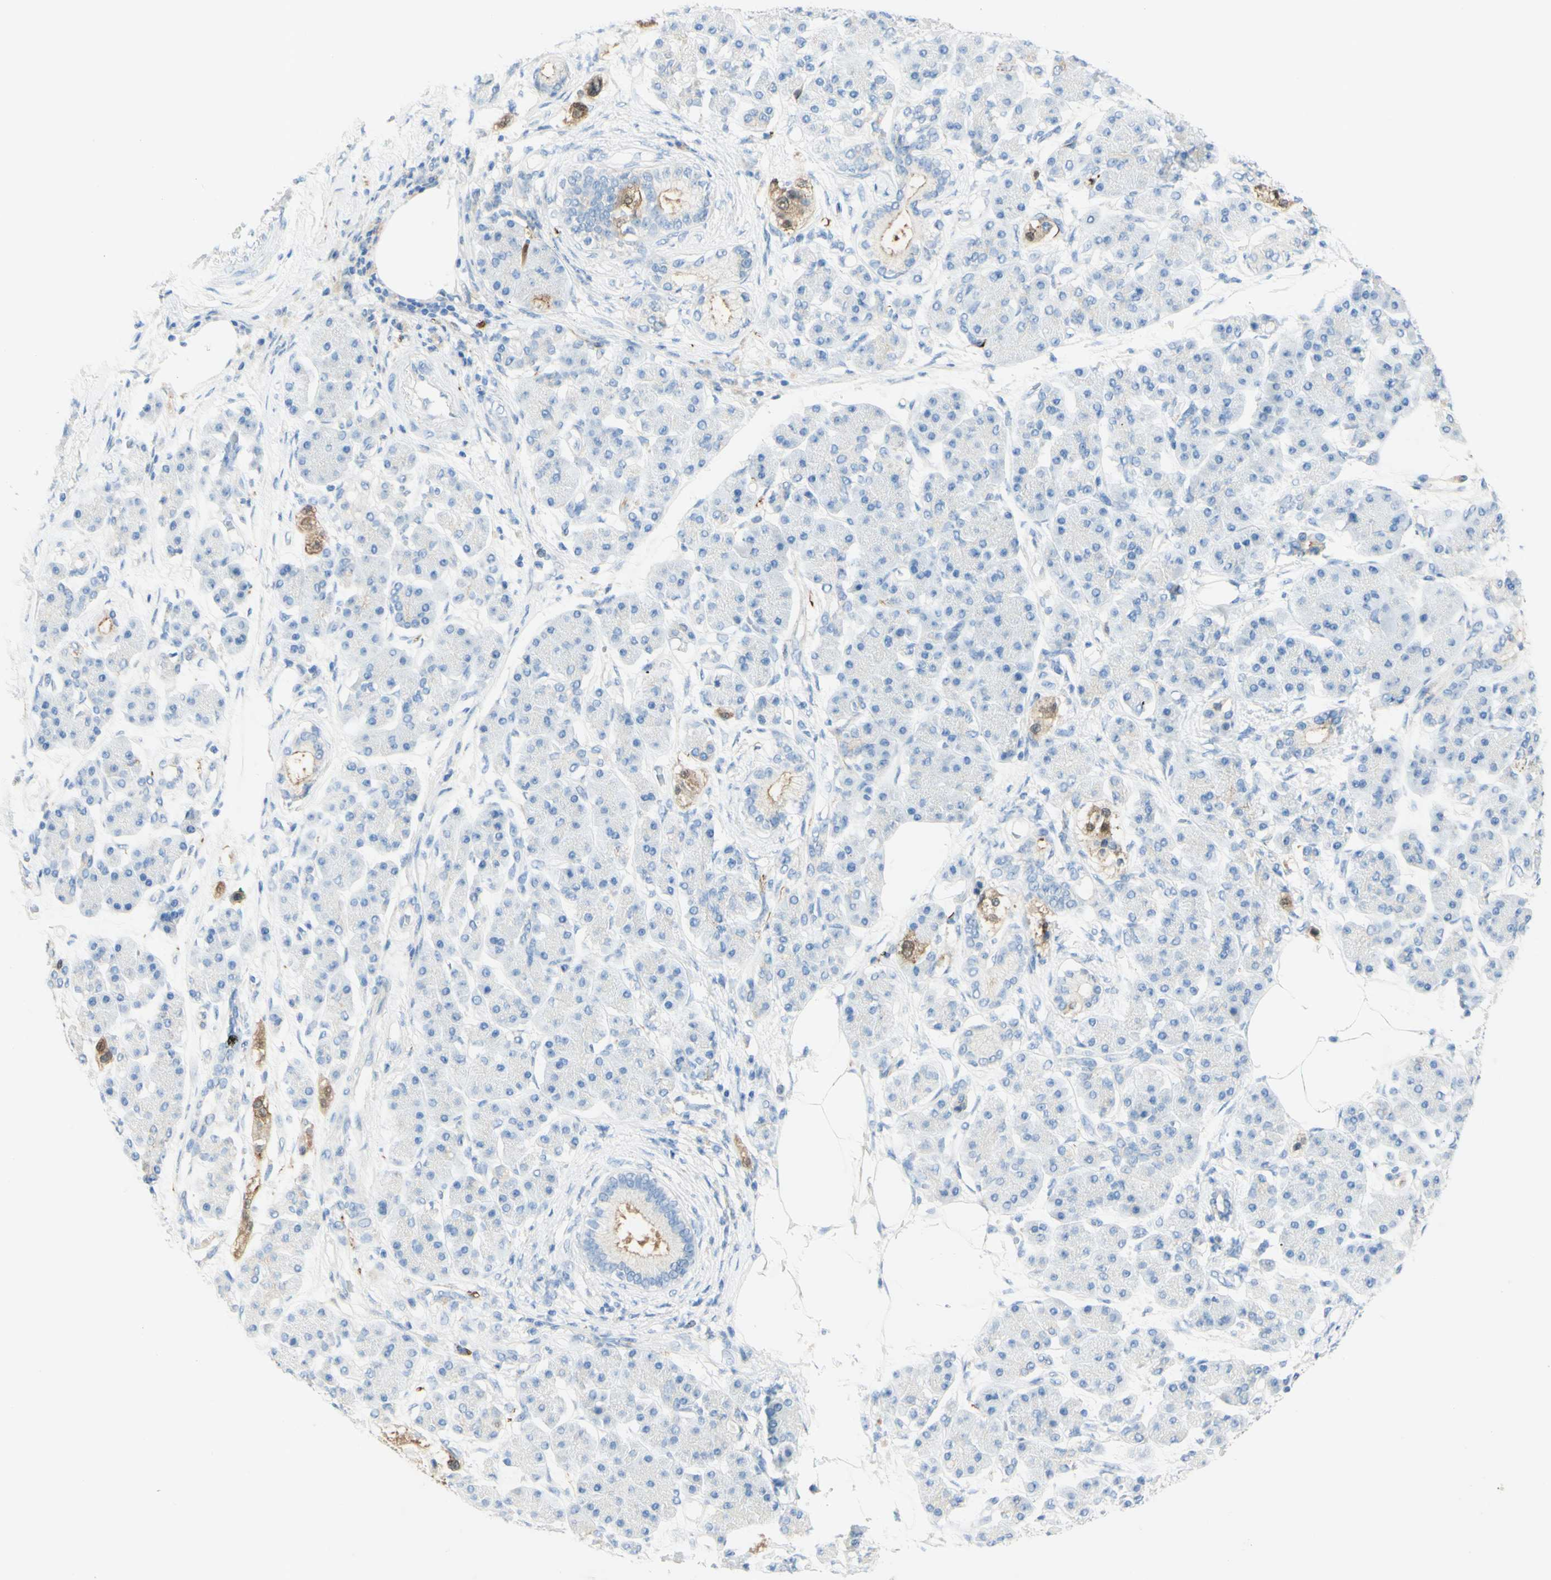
{"staining": {"intensity": "strong", "quantity": "25%-75%", "location": "cytoplasmic/membranous,nuclear"}, "tissue": "pancreatic cancer", "cell_type": "Tumor cells", "image_type": "cancer", "snomed": [{"axis": "morphology", "description": "Adenocarcinoma, NOS"}, {"axis": "morphology", "description": "Adenocarcinoma, metastatic, NOS"}, {"axis": "topography", "description": "Lymph node"}, {"axis": "topography", "description": "Pancreas"}, {"axis": "topography", "description": "Duodenum"}], "caption": "Metastatic adenocarcinoma (pancreatic) was stained to show a protein in brown. There is high levels of strong cytoplasmic/membranous and nuclear staining in approximately 25%-75% of tumor cells.", "gene": "TSPAN1", "patient": {"sex": "female", "age": 64}}